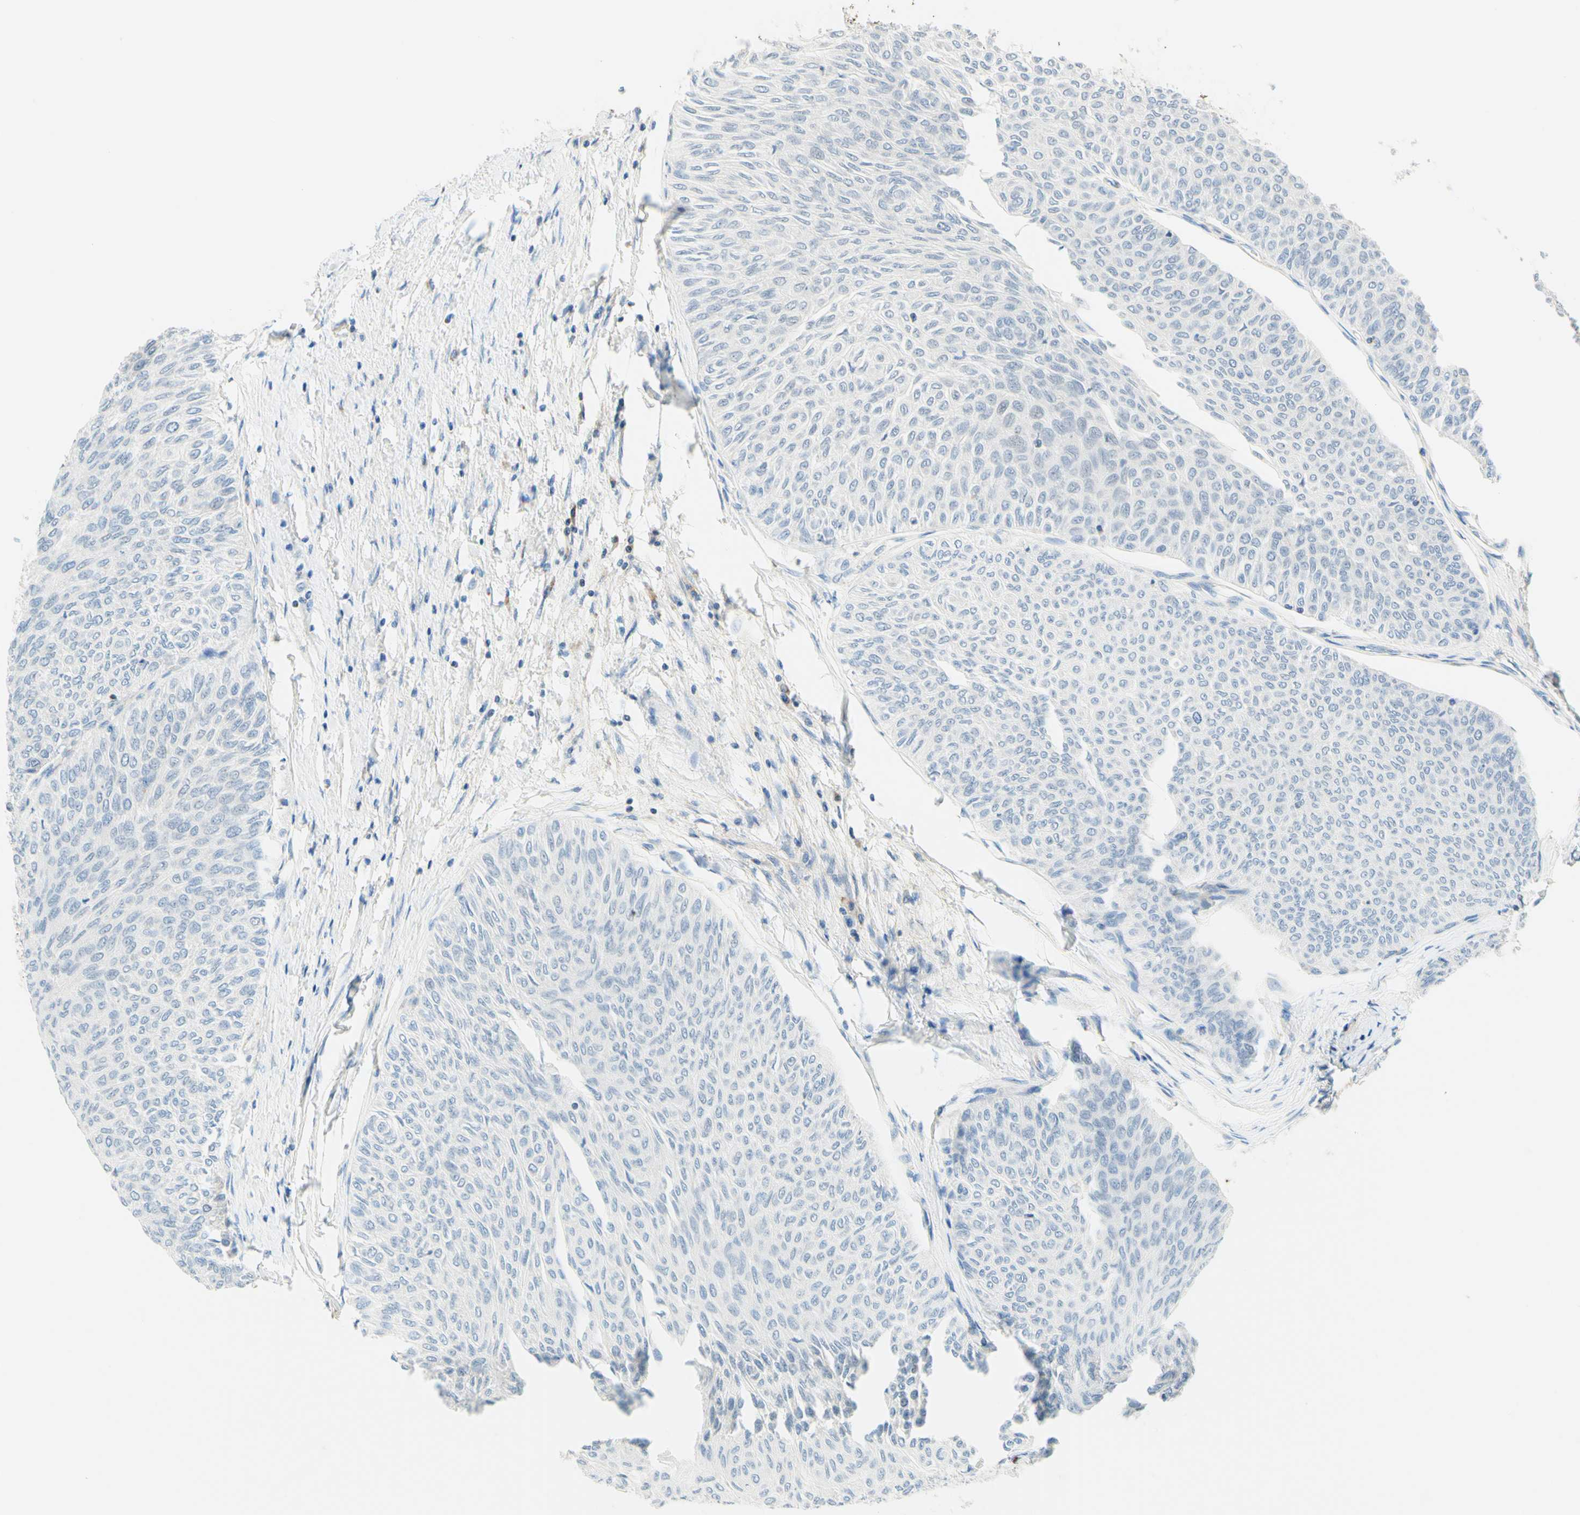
{"staining": {"intensity": "negative", "quantity": "none", "location": "none"}, "tissue": "urothelial cancer", "cell_type": "Tumor cells", "image_type": "cancer", "snomed": [{"axis": "morphology", "description": "Urothelial carcinoma, Low grade"}, {"axis": "topography", "description": "Urinary bladder"}], "caption": "The immunohistochemistry (IHC) micrograph has no significant expression in tumor cells of low-grade urothelial carcinoma tissue.", "gene": "TREM2", "patient": {"sex": "male", "age": 78}}